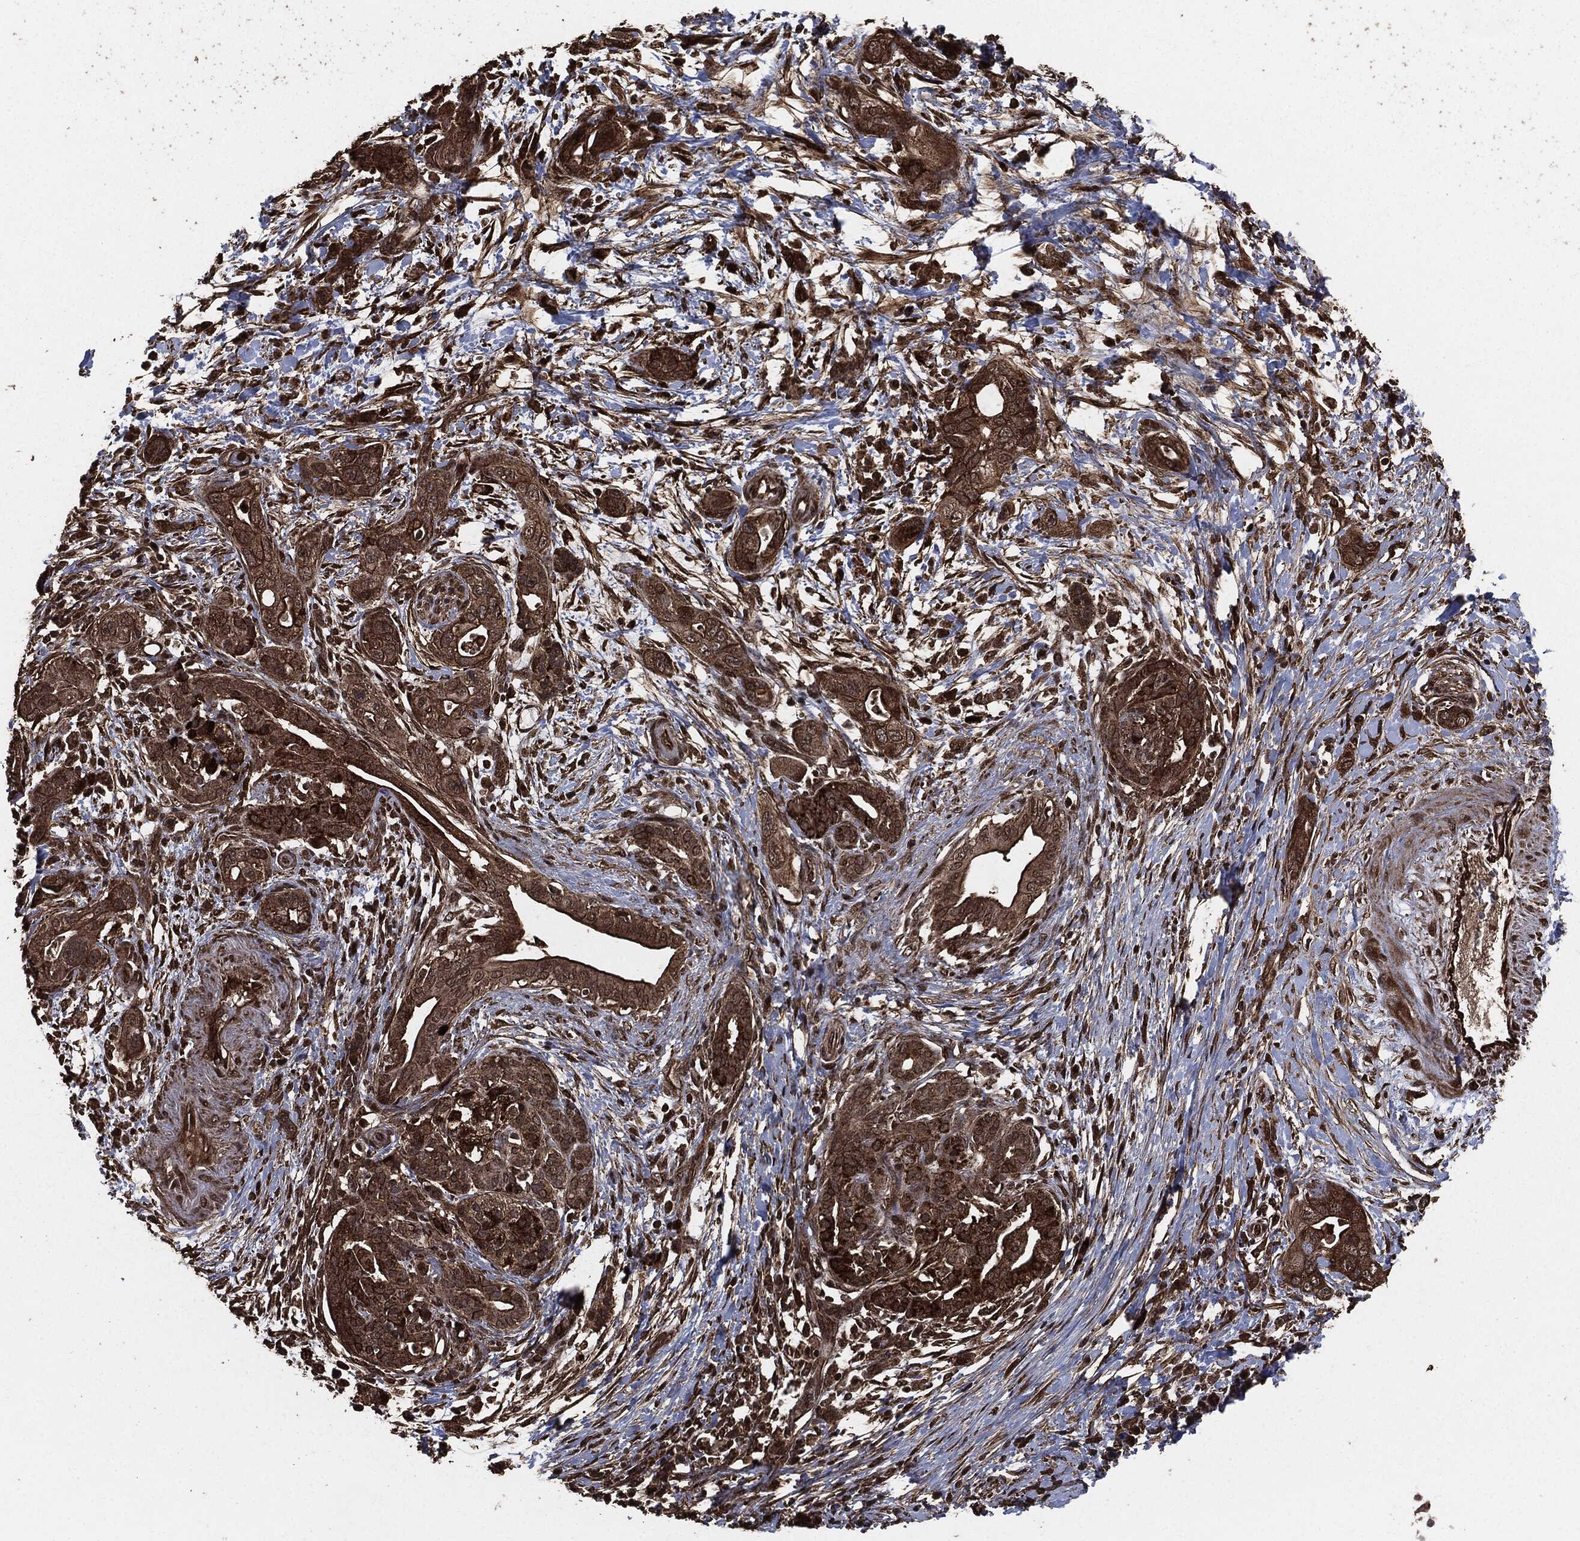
{"staining": {"intensity": "strong", "quantity": "25%-75%", "location": "cytoplasmic/membranous"}, "tissue": "pancreatic cancer", "cell_type": "Tumor cells", "image_type": "cancer", "snomed": [{"axis": "morphology", "description": "Adenocarcinoma, NOS"}, {"axis": "topography", "description": "Pancreas"}], "caption": "Immunohistochemical staining of pancreatic adenocarcinoma displays high levels of strong cytoplasmic/membranous protein staining in approximately 25%-75% of tumor cells.", "gene": "EGFR", "patient": {"sex": "male", "age": 44}}